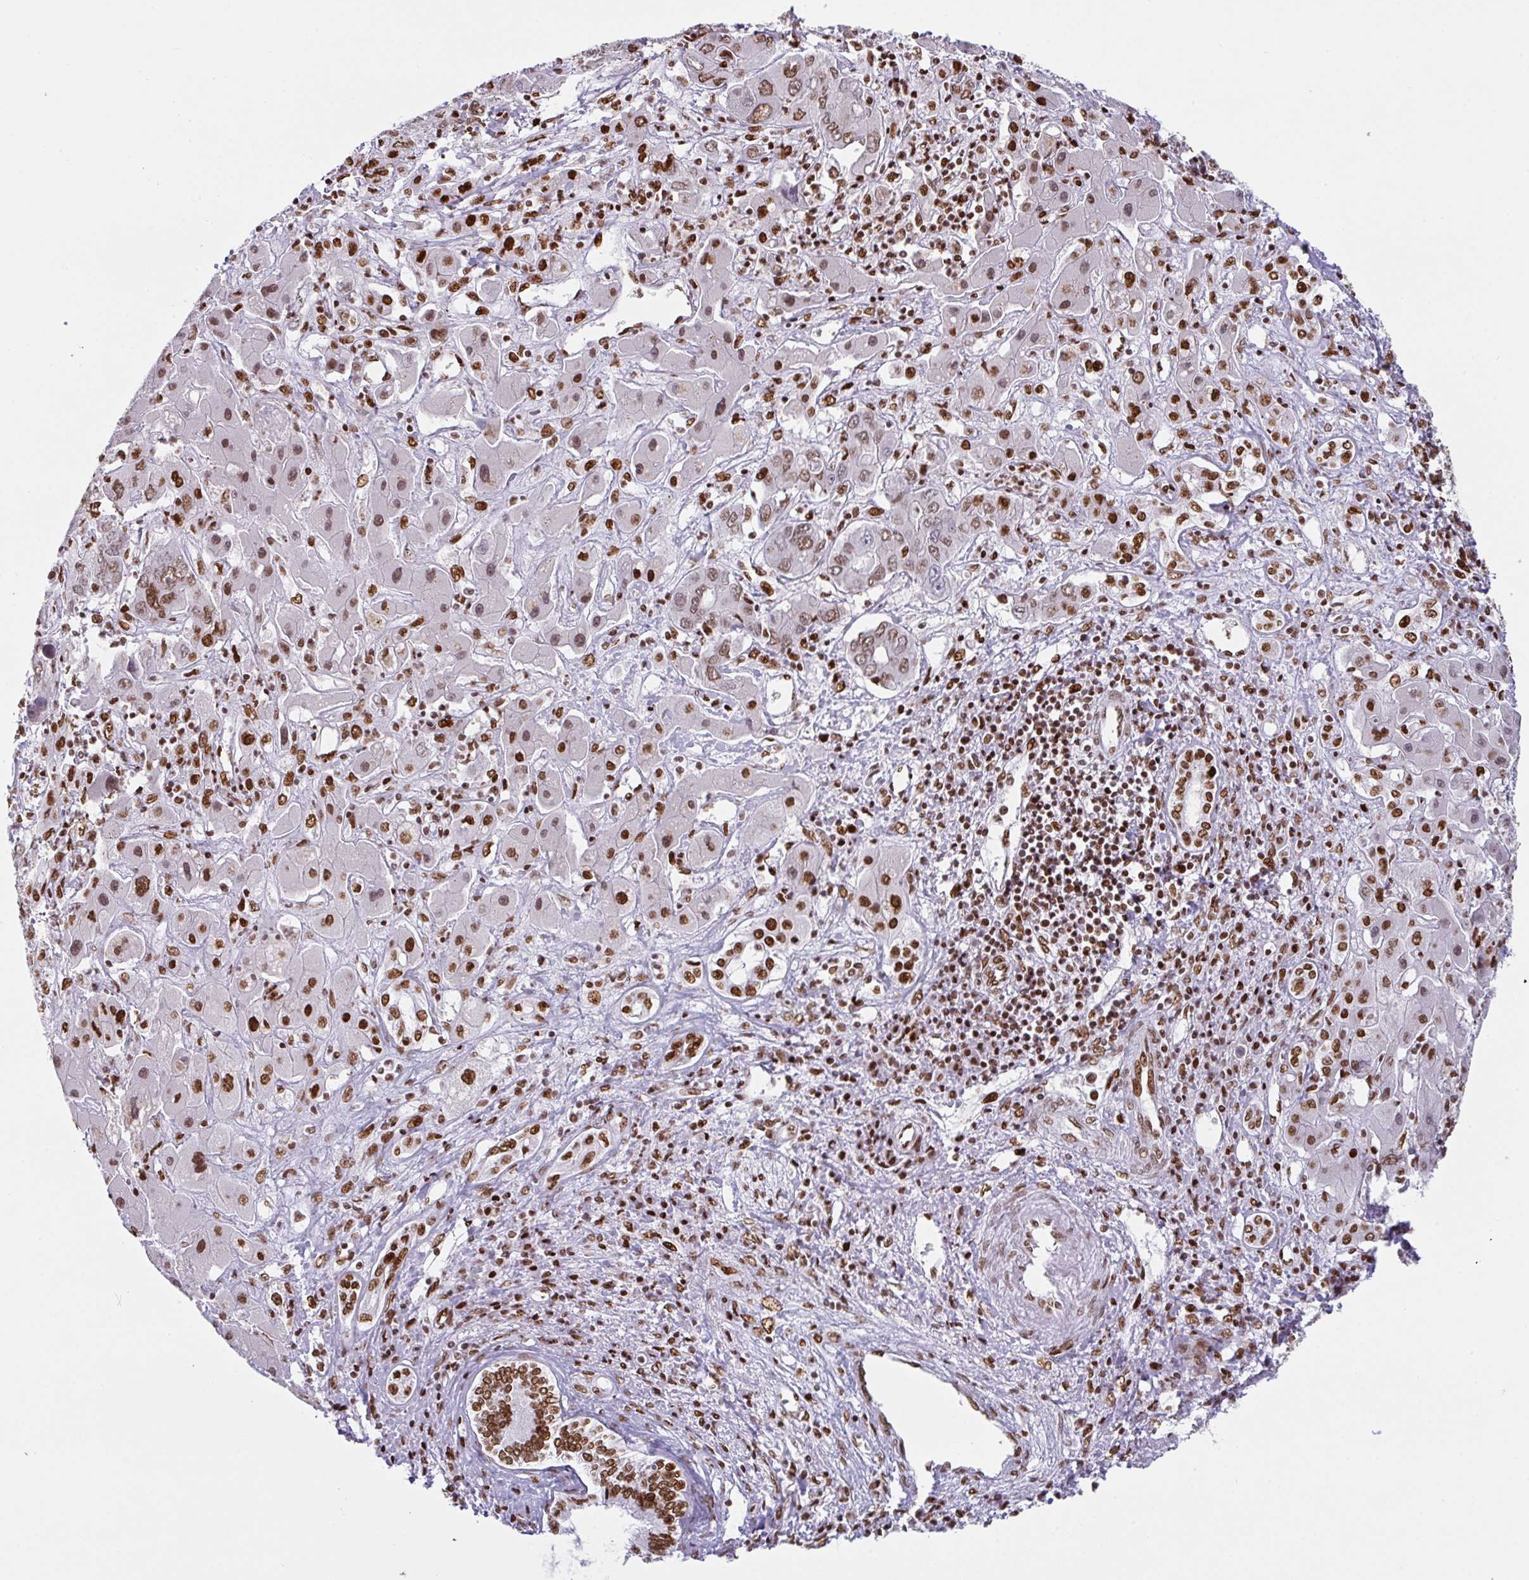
{"staining": {"intensity": "moderate", "quantity": ">75%", "location": "nuclear"}, "tissue": "liver cancer", "cell_type": "Tumor cells", "image_type": "cancer", "snomed": [{"axis": "morphology", "description": "Cholangiocarcinoma"}, {"axis": "topography", "description": "Liver"}], "caption": "High-power microscopy captured an IHC image of liver cancer, revealing moderate nuclear staining in approximately >75% of tumor cells.", "gene": "CLP1", "patient": {"sex": "male", "age": 67}}